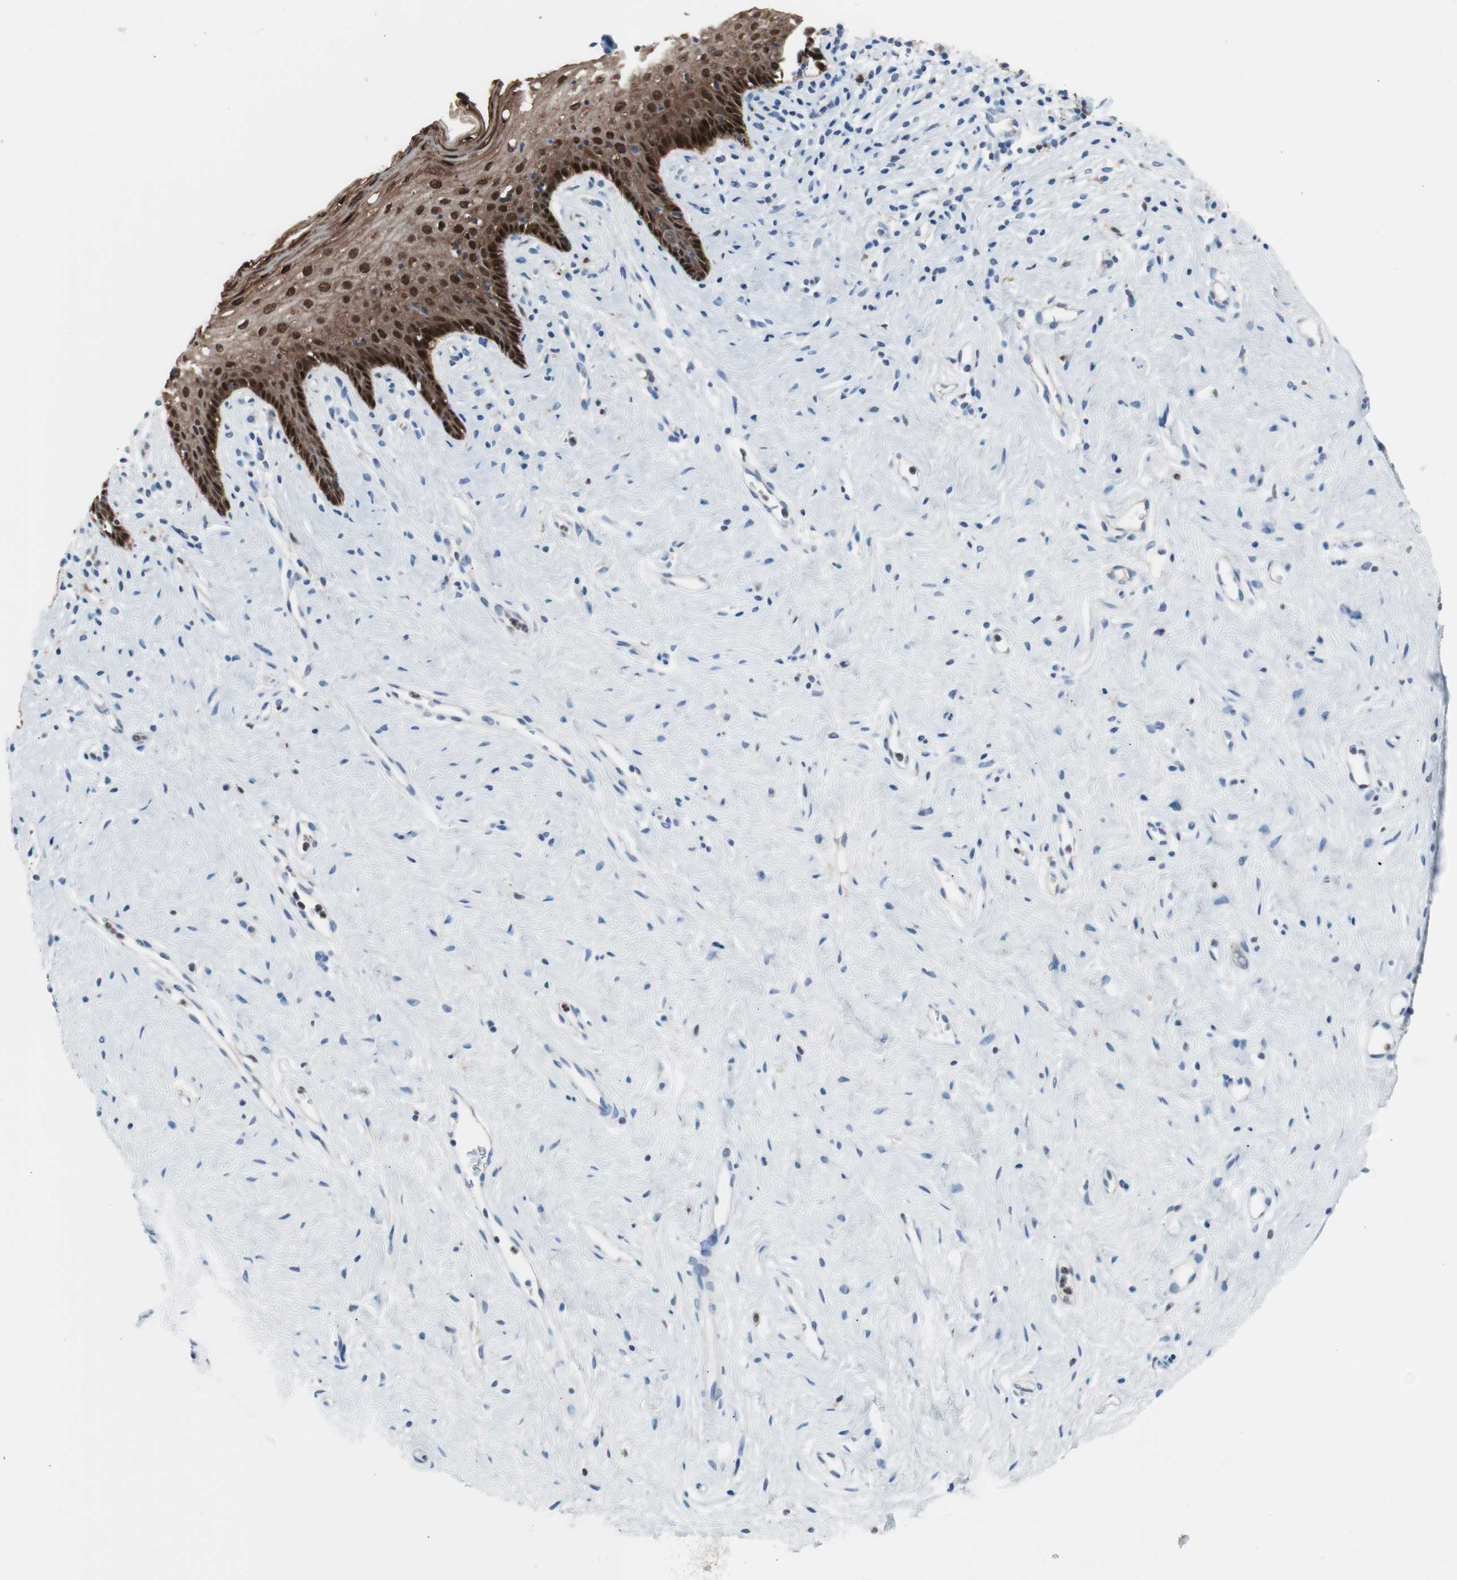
{"staining": {"intensity": "strong", "quantity": ">75%", "location": "cytoplasmic/membranous,nuclear"}, "tissue": "vagina", "cell_type": "Squamous epithelial cells", "image_type": "normal", "snomed": [{"axis": "morphology", "description": "Normal tissue, NOS"}, {"axis": "topography", "description": "Vagina"}], "caption": "The immunohistochemical stain shows strong cytoplasmic/membranous,nuclear positivity in squamous epithelial cells of benign vagina. (Stains: DAB (3,3'-diaminobenzidine) in brown, nuclei in blue, Microscopy: brightfield microscopy at high magnification).", "gene": "IL18", "patient": {"sex": "female", "age": 44}}